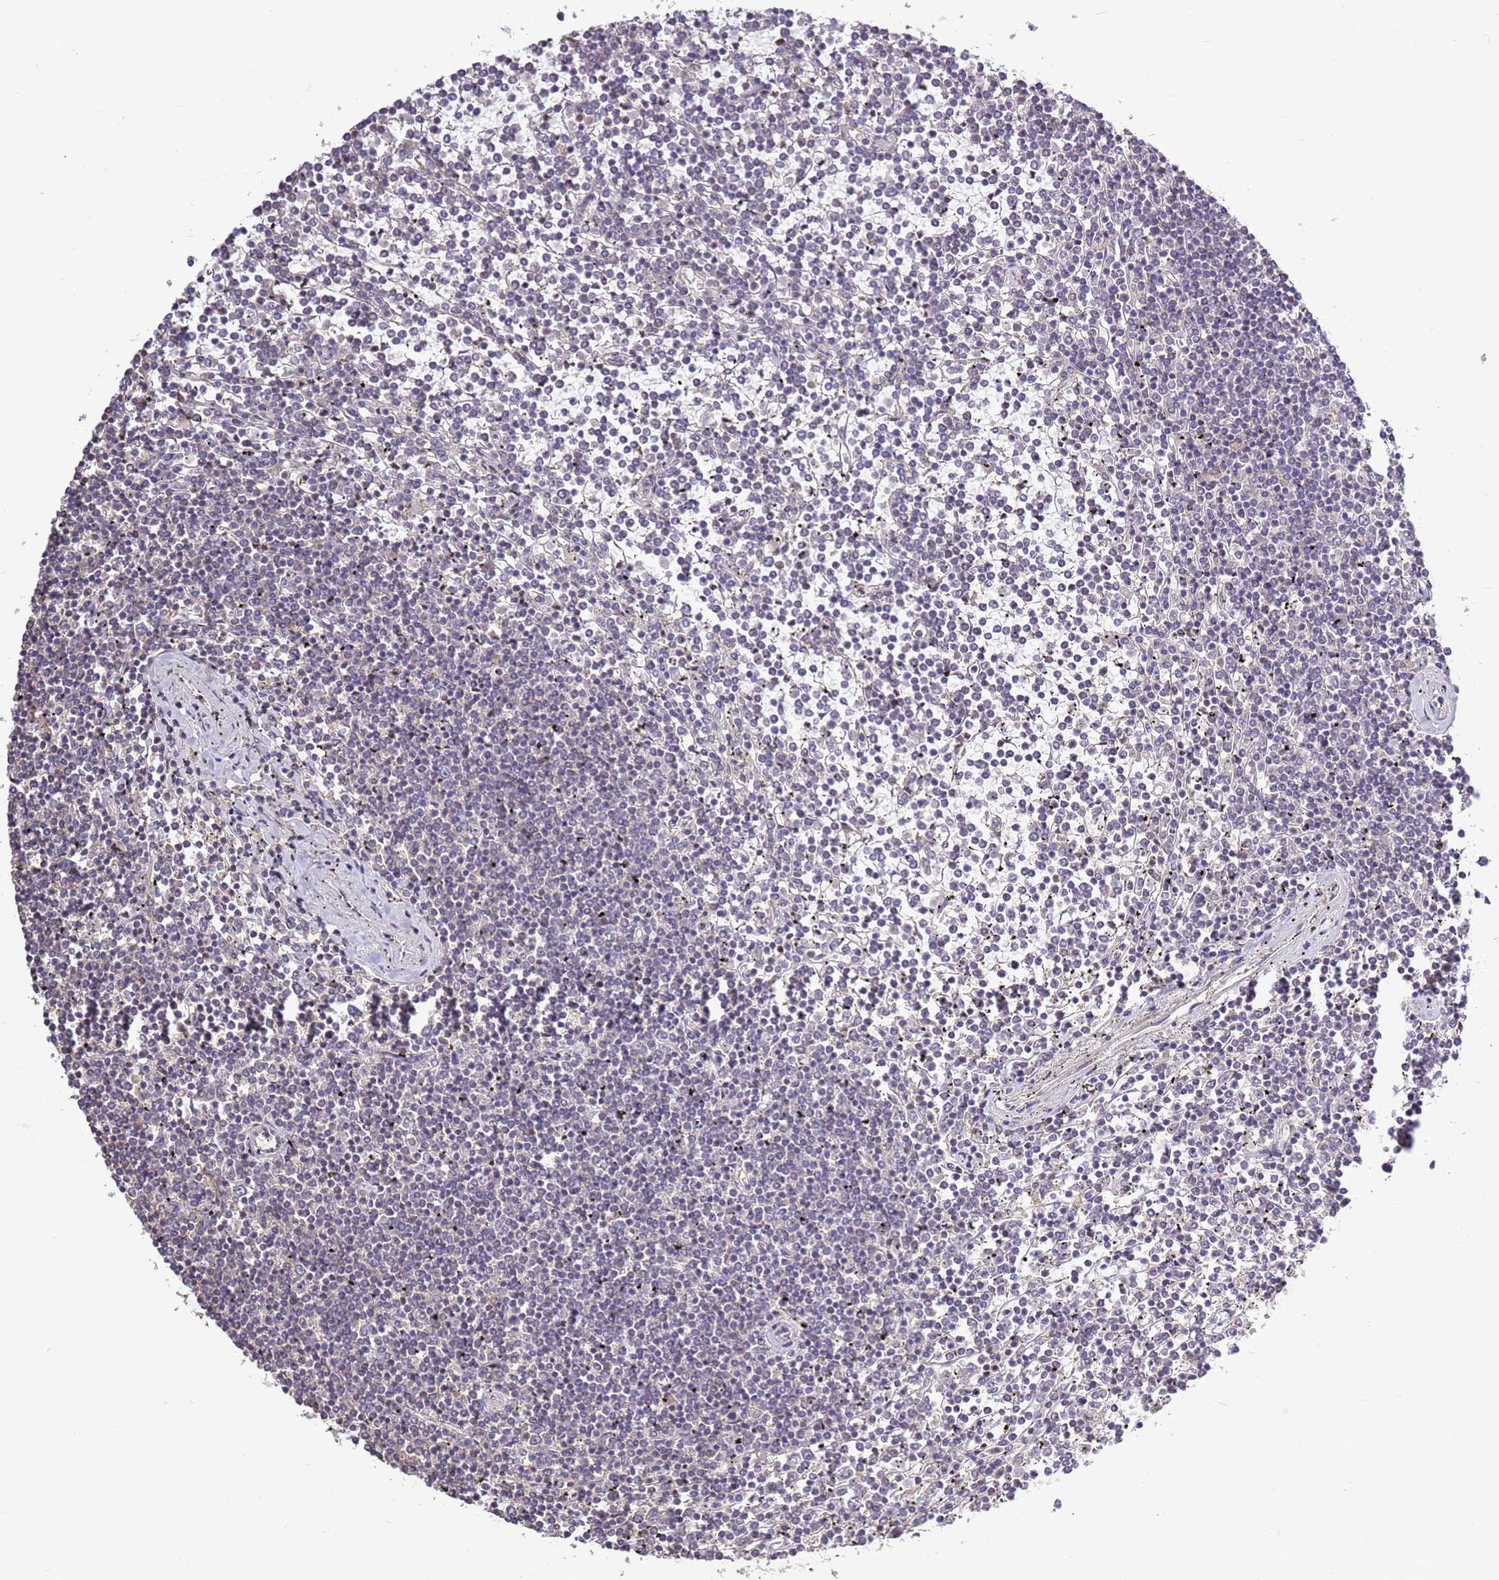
{"staining": {"intensity": "negative", "quantity": "none", "location": "none"}, "tissue": "lymphoma", "cell_type": "Tumor cells", "image_type": "cancer", "snomed": [{"axis": "morphology", "description": "Malignant lymphoma, non-Hodgkin's type, Low grade"}, {"axis": "topography", "description": "Spleen"}], "caption": "Lymphoma was stained to show a protein in brown. There is no significant expression in tumor cells.", "gene": "EVA1B", "patient": {"sex": "female", "age": 19}}